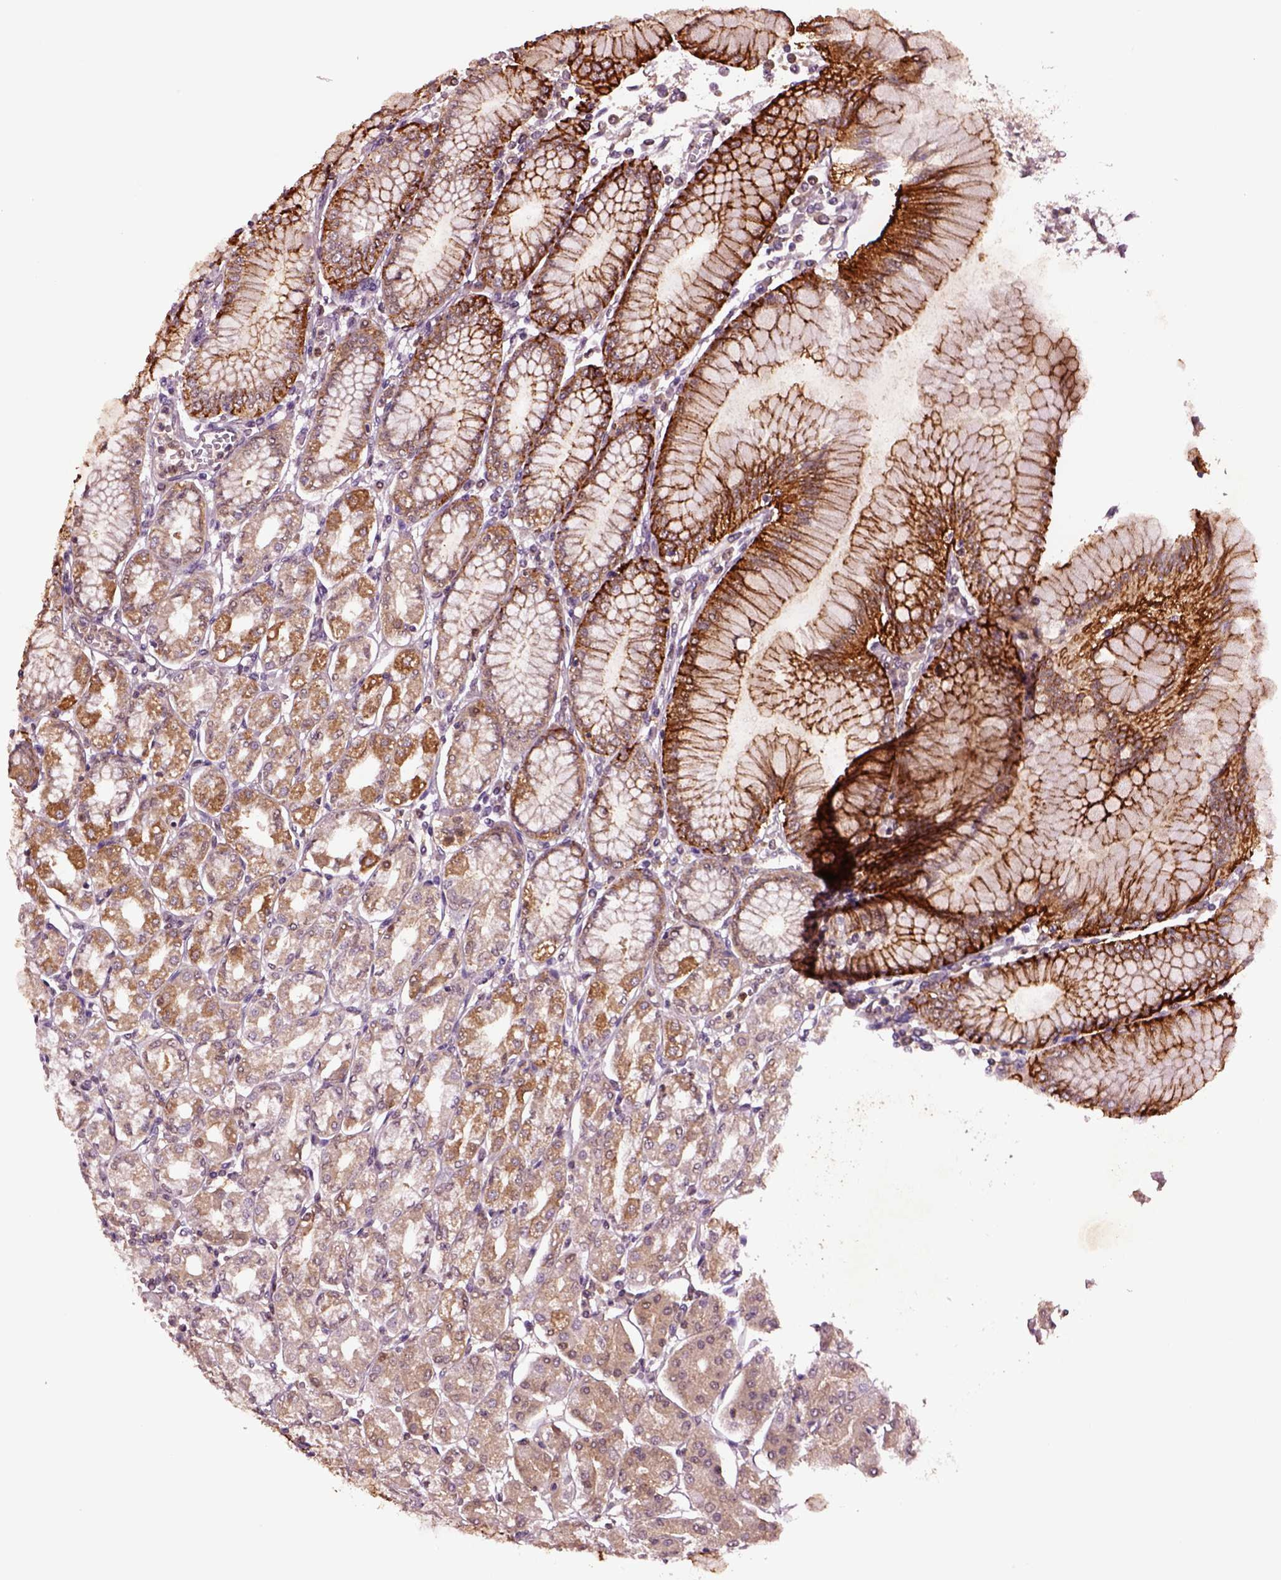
{"staining": {"intensity": "strong", "quantity": "<25%", "location": "cytoplasmic/membranous"}, "tissue": "stomach", "cell_type": "Glandular cells", "image_type": "normal", "snomed": [{"axis": "morphology", "description": "Normal tissue, NOS"}, {"axis": "topography", "description": "Skeletal muscle"}, {"axis": "topography", "description": "Stomach"}], "caption": "IHC staining of benign stomach, which shows medium levels of strong cytoplasmic/membranous staining in about <25% of glandular cells indicating strong cytoplasmic/membranous protein expression. The staining was performed using DAB (brown) for protein detection and nuclei were counterstained in hematoxylin (blue).", "gene": "MDP1", "patient": {"sex": "female", "age": 57}}